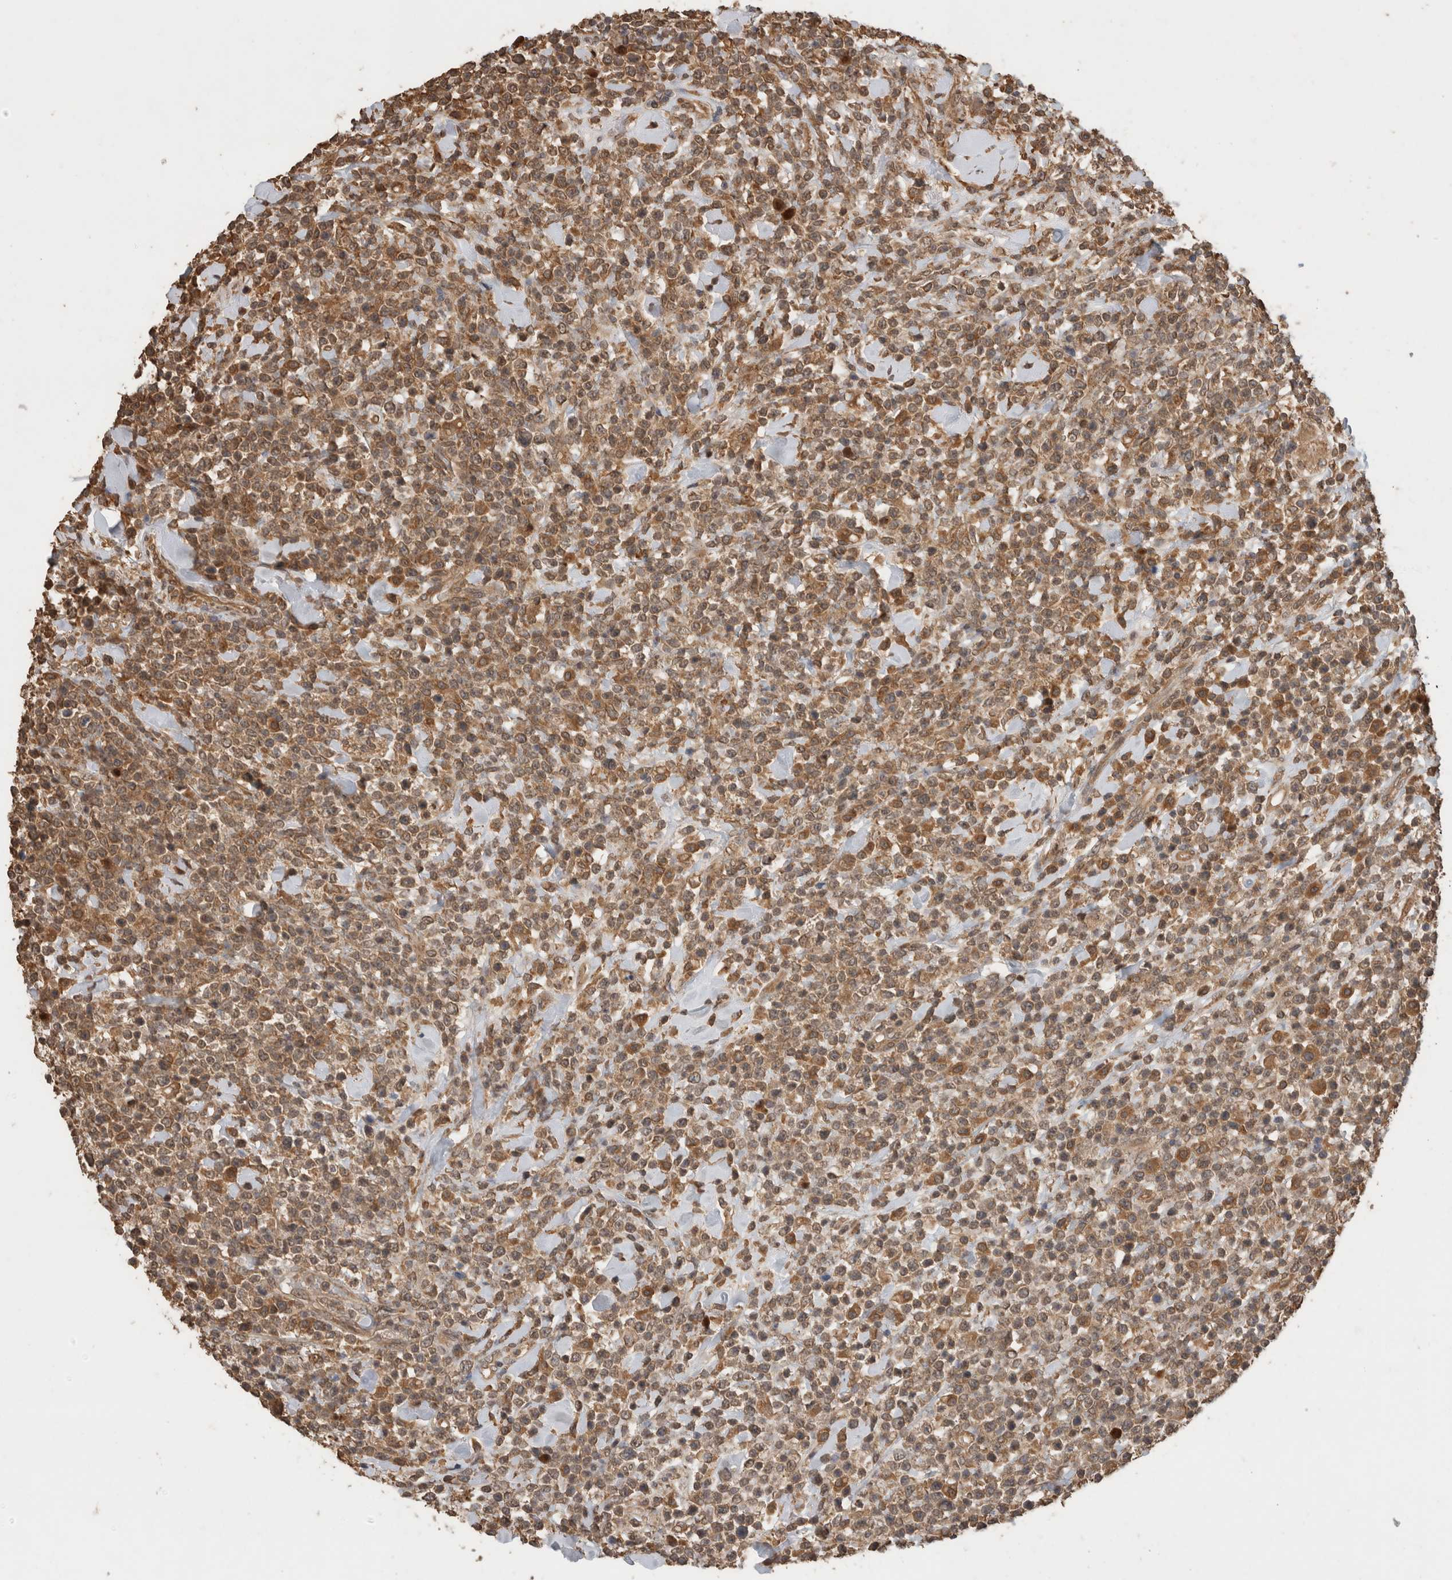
{"staining": {"intensity": "moderate", "quantity": ">75%", "location": "cytoplasmic/membranous"}, "tissue": "lymphoma", "cell_type": "Tumor cells", "image_type": "cancer", "snomed": [{"axis": "morphology", "description": "Malignant lymphoma, non-Hodgkin's type, High grade"}, {"axis": "topography", "description": "Colon"}], "caption": "Approximately >75% of tumor cells in malignant lymphoma, non-Hodgkin's type (high-grade) demonstrate moderate cytoplasmic/membranous protein staining as visualized by brown immunohistochemical staining.", "gene": "OTUD7B", "patient": {"sex": "female", "age": 53}}